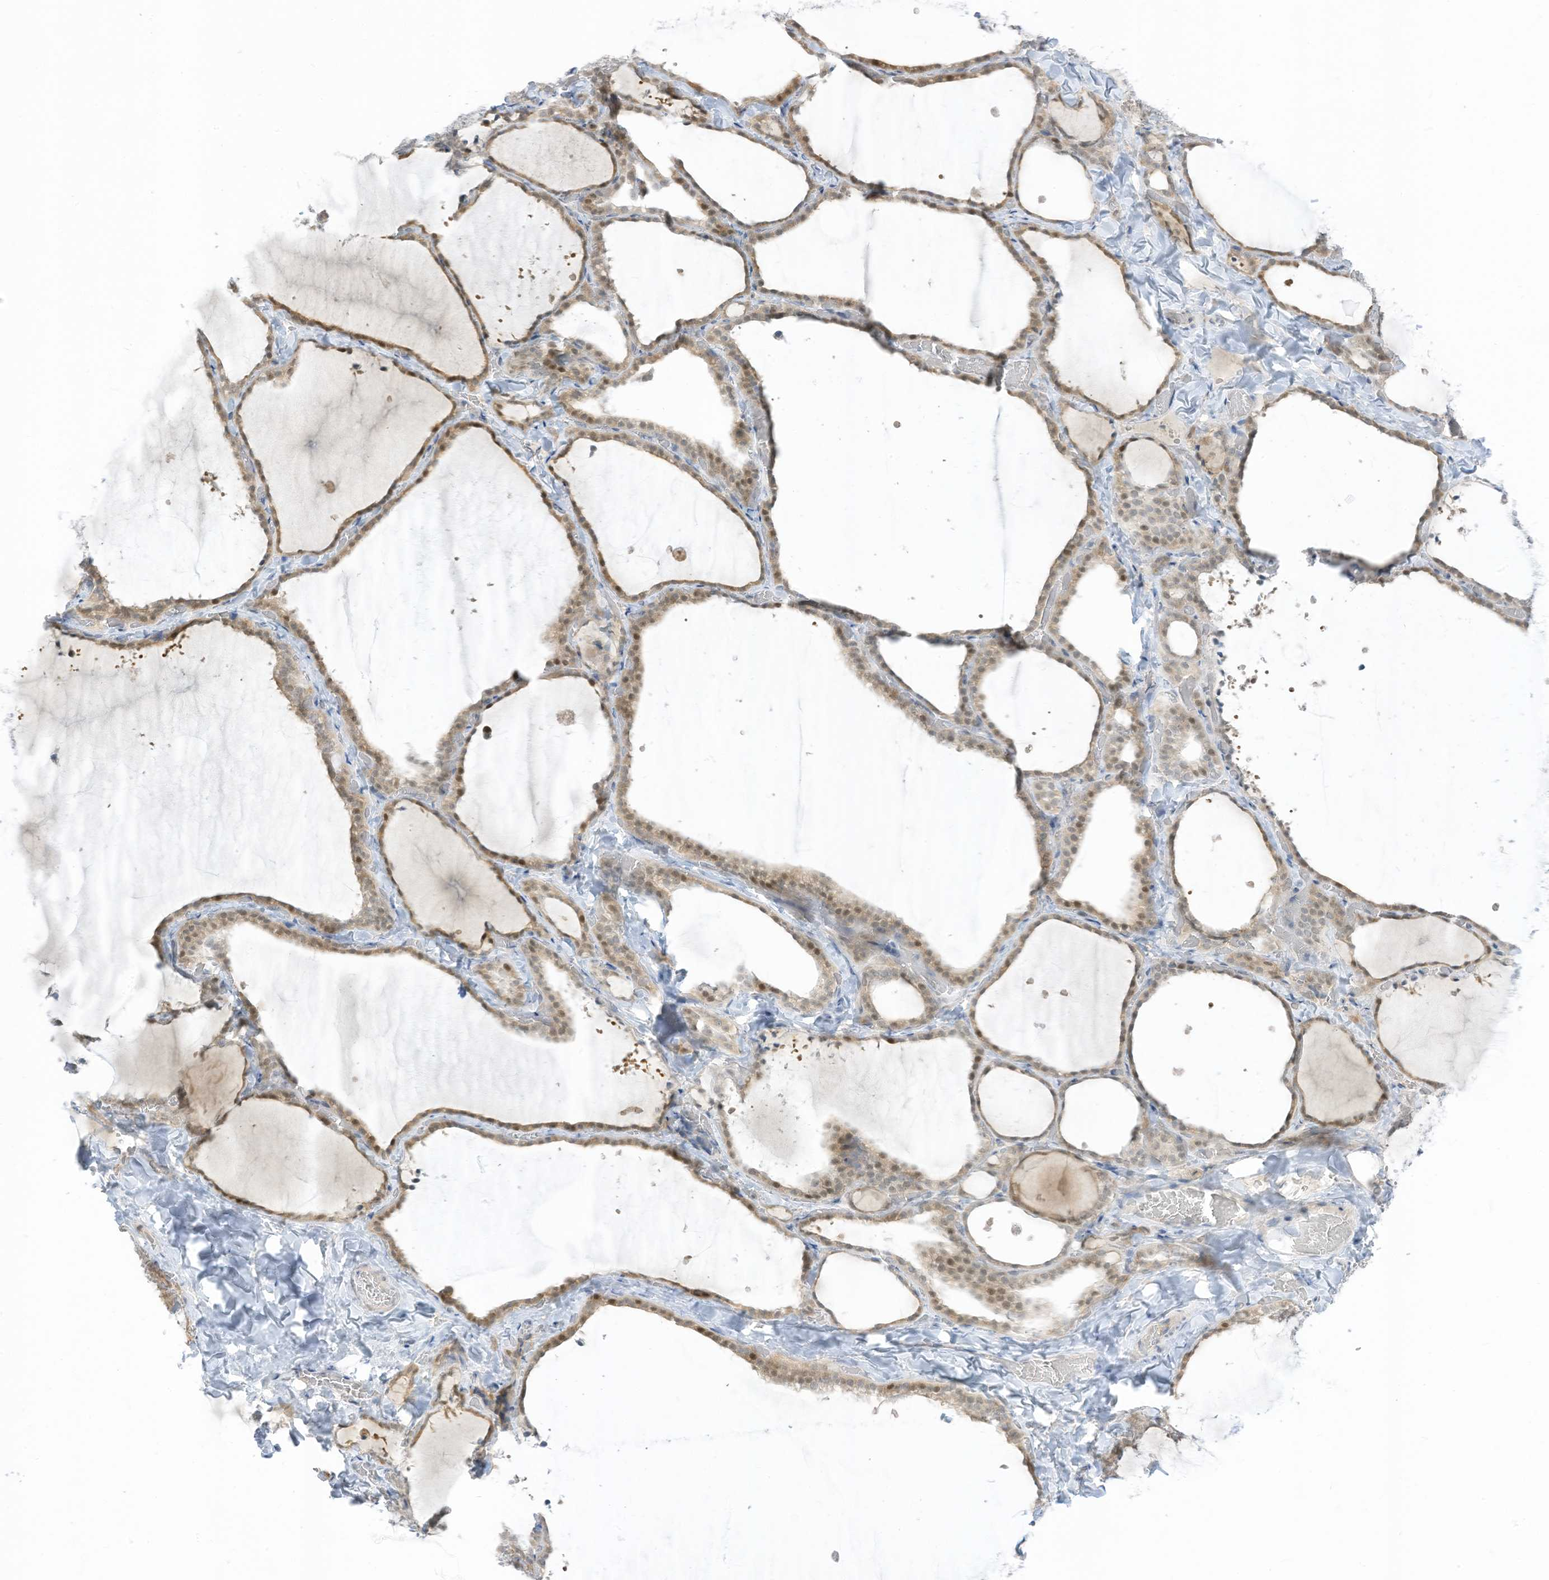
{"staining": {"intensity": "moderate", "quantity": ">75%", "location": "cytoplasmic/membranous,nuclear"}, "tissue": "thyroid gland", "cell_type": "Glandular cells", "image_type": "normal", "snomed": [{"axis": "morphology", "description": "Normal tissue, NOS"}, {"axis": "topography", "description": "Thyroid gland"}], "caption": "Glandular cells exhibit medium levels of moderate cytoplasmic/membranous,nuclear positivity in approximately >75% of cells in benign thyroid gland.", "gene": "ASPRV1", "patient": {"sex": "female", "age": 22}}